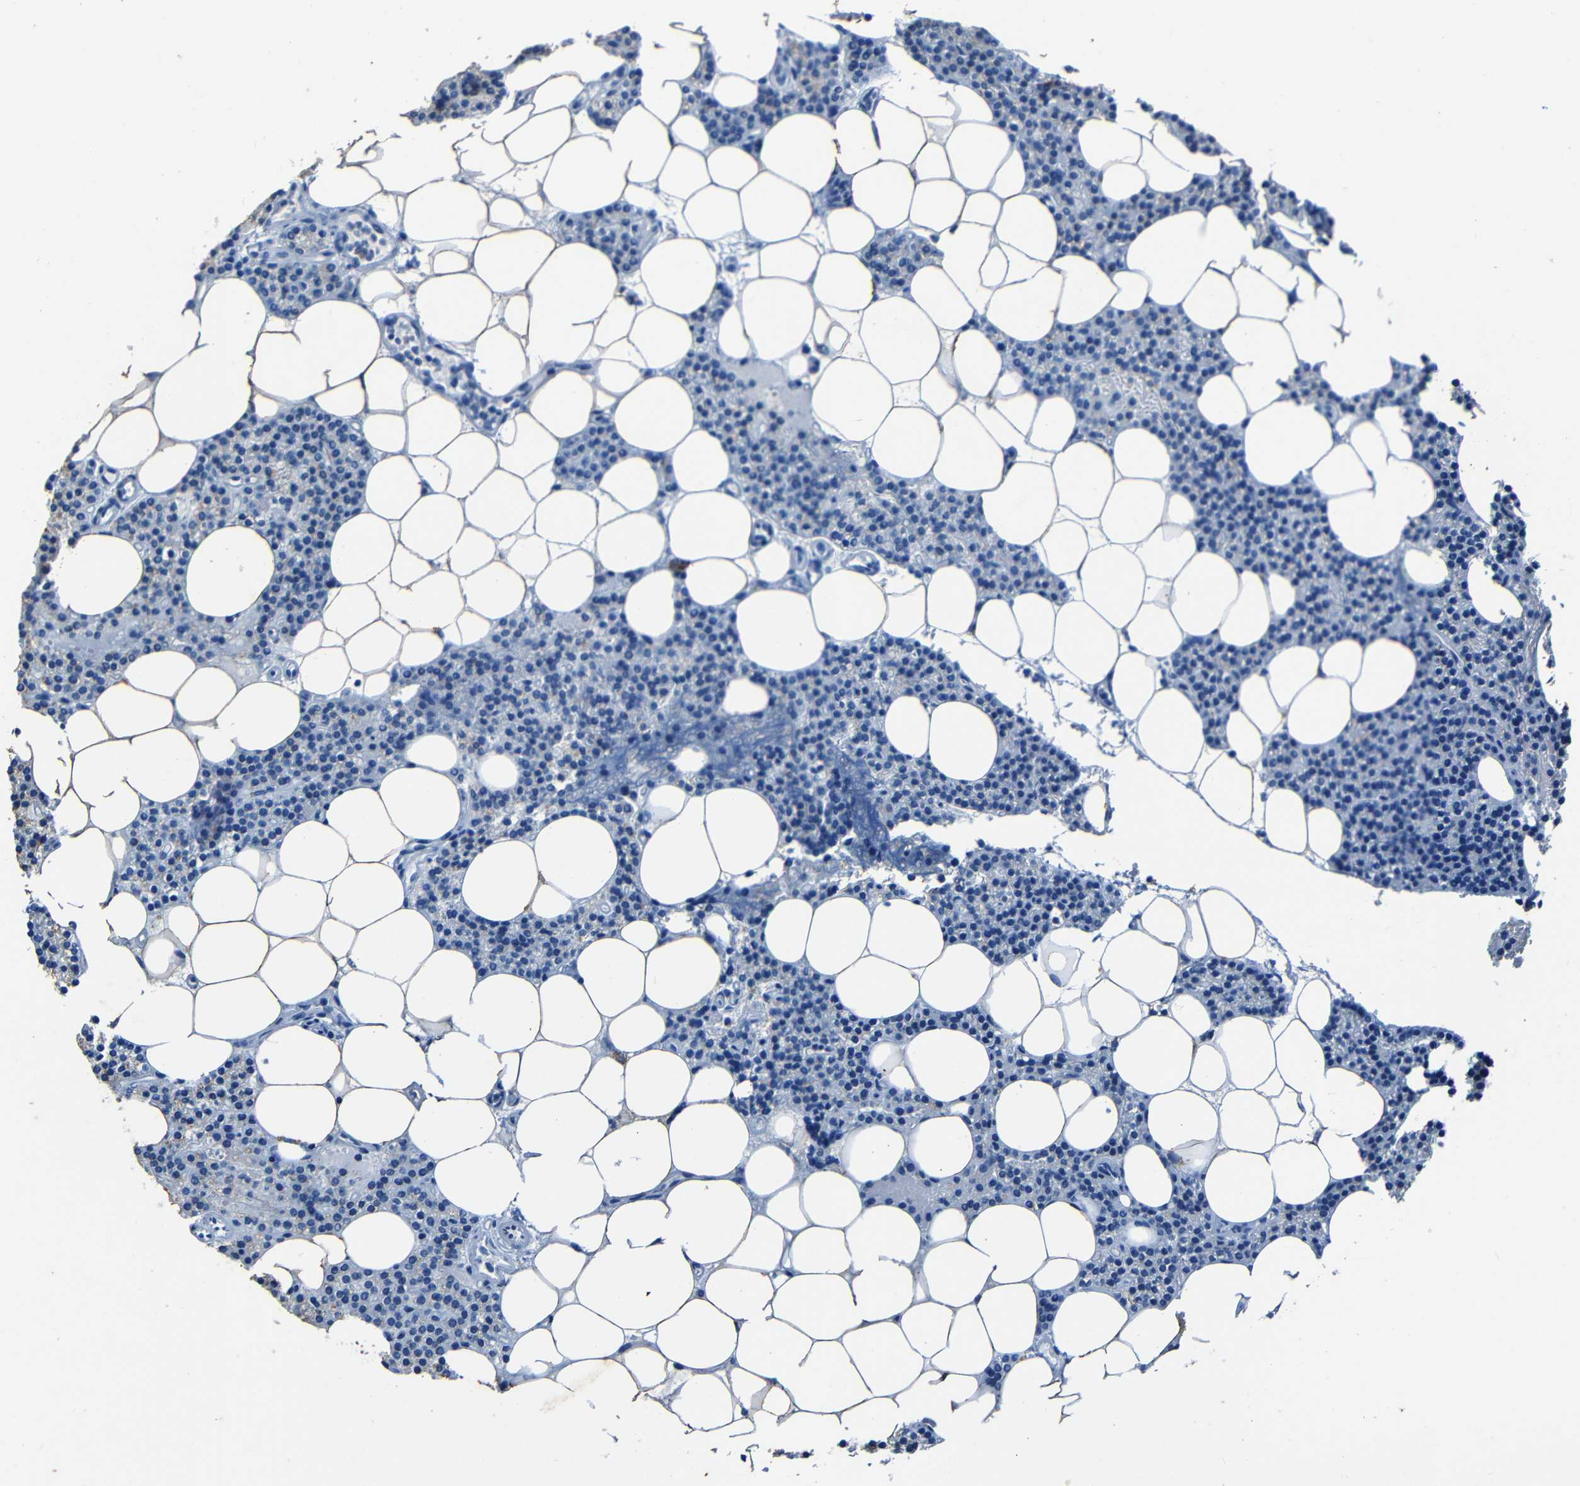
{"staining": {"intensity": "negative", "quantity": "none", "location": "none"}, "tissue": "parathyroid gland", "cell_type": "Glandular cells", "image_type": "normal", "snomed": [{"axis": "morphology", "description": "Normal tissue, NOS"}, {"axis": "morphology", "description": "Adenoma, NOS"}, {"axis": "topography", "description": "Parathyroid gland"}], "caption": "Glandular cells are negative for brown protein staining in normal parathyroid gland. (DAB immunohistochemistry with hematoxylin counter stain).", "gene": "CLDN11", "patient": {"sex": "female", "age": 51}}